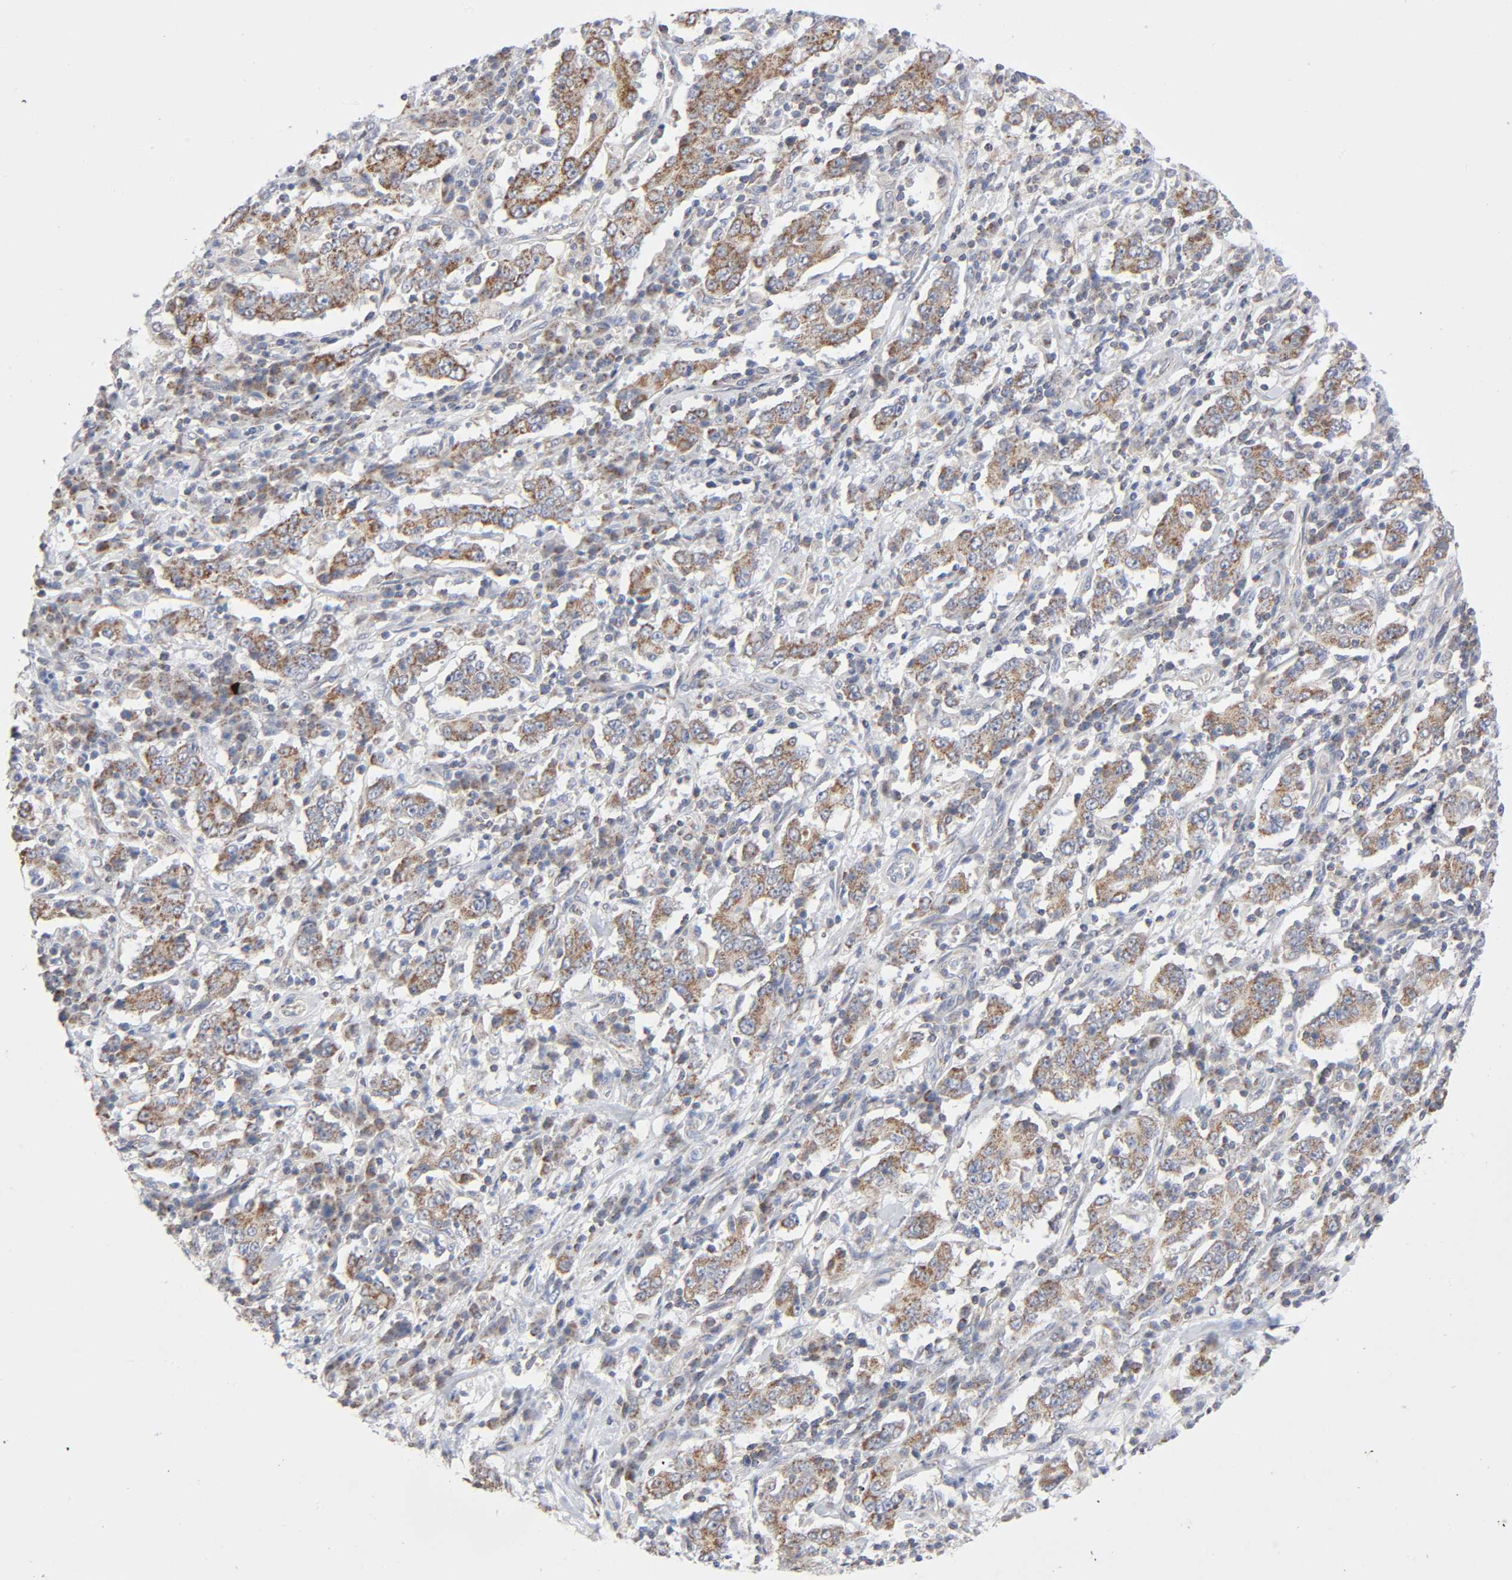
{"staining": {"intensity": "moderate", "quantity": ">75%", "location": "cytoplasmic/membranous"}, "tissue": "stomach cancer", "cell_type": "Tumor cells", "image_type": "cancer", "snomed": [{"axis": "morphology", "description": "Normal tissue, NOS"}, {"axis": "morphology", "description": "Adenocarcinoma, NOS"}, {"axis": "topography", "description": "Stomach, upper"}, {"axis": "topography", "description": "Stomach"}], "caption": "Immunohistochemistry (IHC) photomicrograph of stomach cancer (adenocarcinoma) stained for a protein (brown), which shows medium levels of moderate cytoplasmic/membranous expression in approximately >75% of tumor cells.", "gene": "SYT16", "patient": {"sex": "male", "age": 59}}